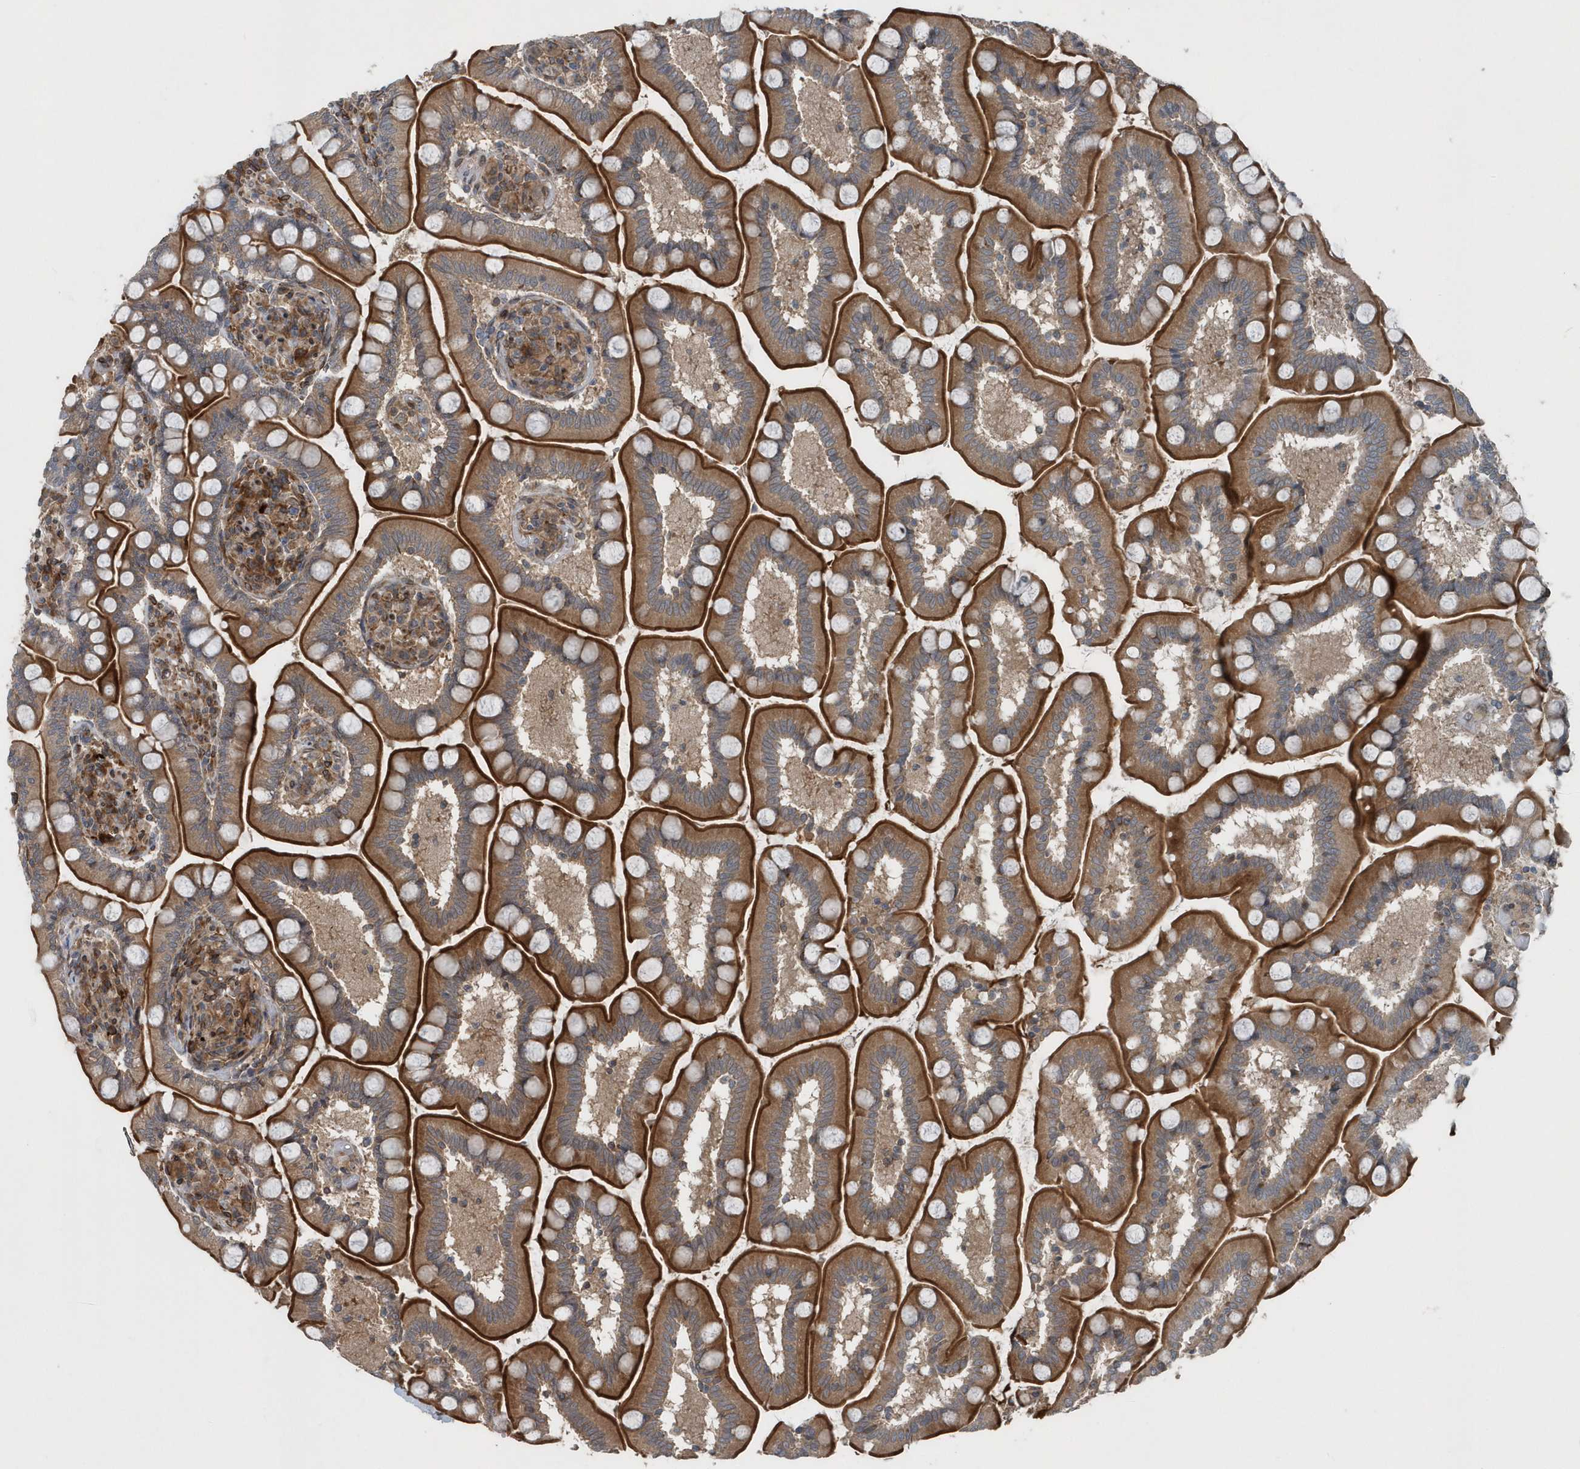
{"staining": {"intensity": "moderate", "quantity": ">75%", "location": "cytoplasmic/membranous"}, "tissue": "small intestine", "cell_type": "Glandular cells", "image_type": "normal", "snomed": [{"axis": "morphology", "description": "Normal tissue, NOS"}, {"axis": "topography", "description": "Small intestine"}], "caption": "A photomicrograph of small intestine stained for a protein reveals moderate cytoplasmic/membranous brown staining in glandular cells.", "gene": "MCC", "patient": {"sex": "female", "age": 64}}